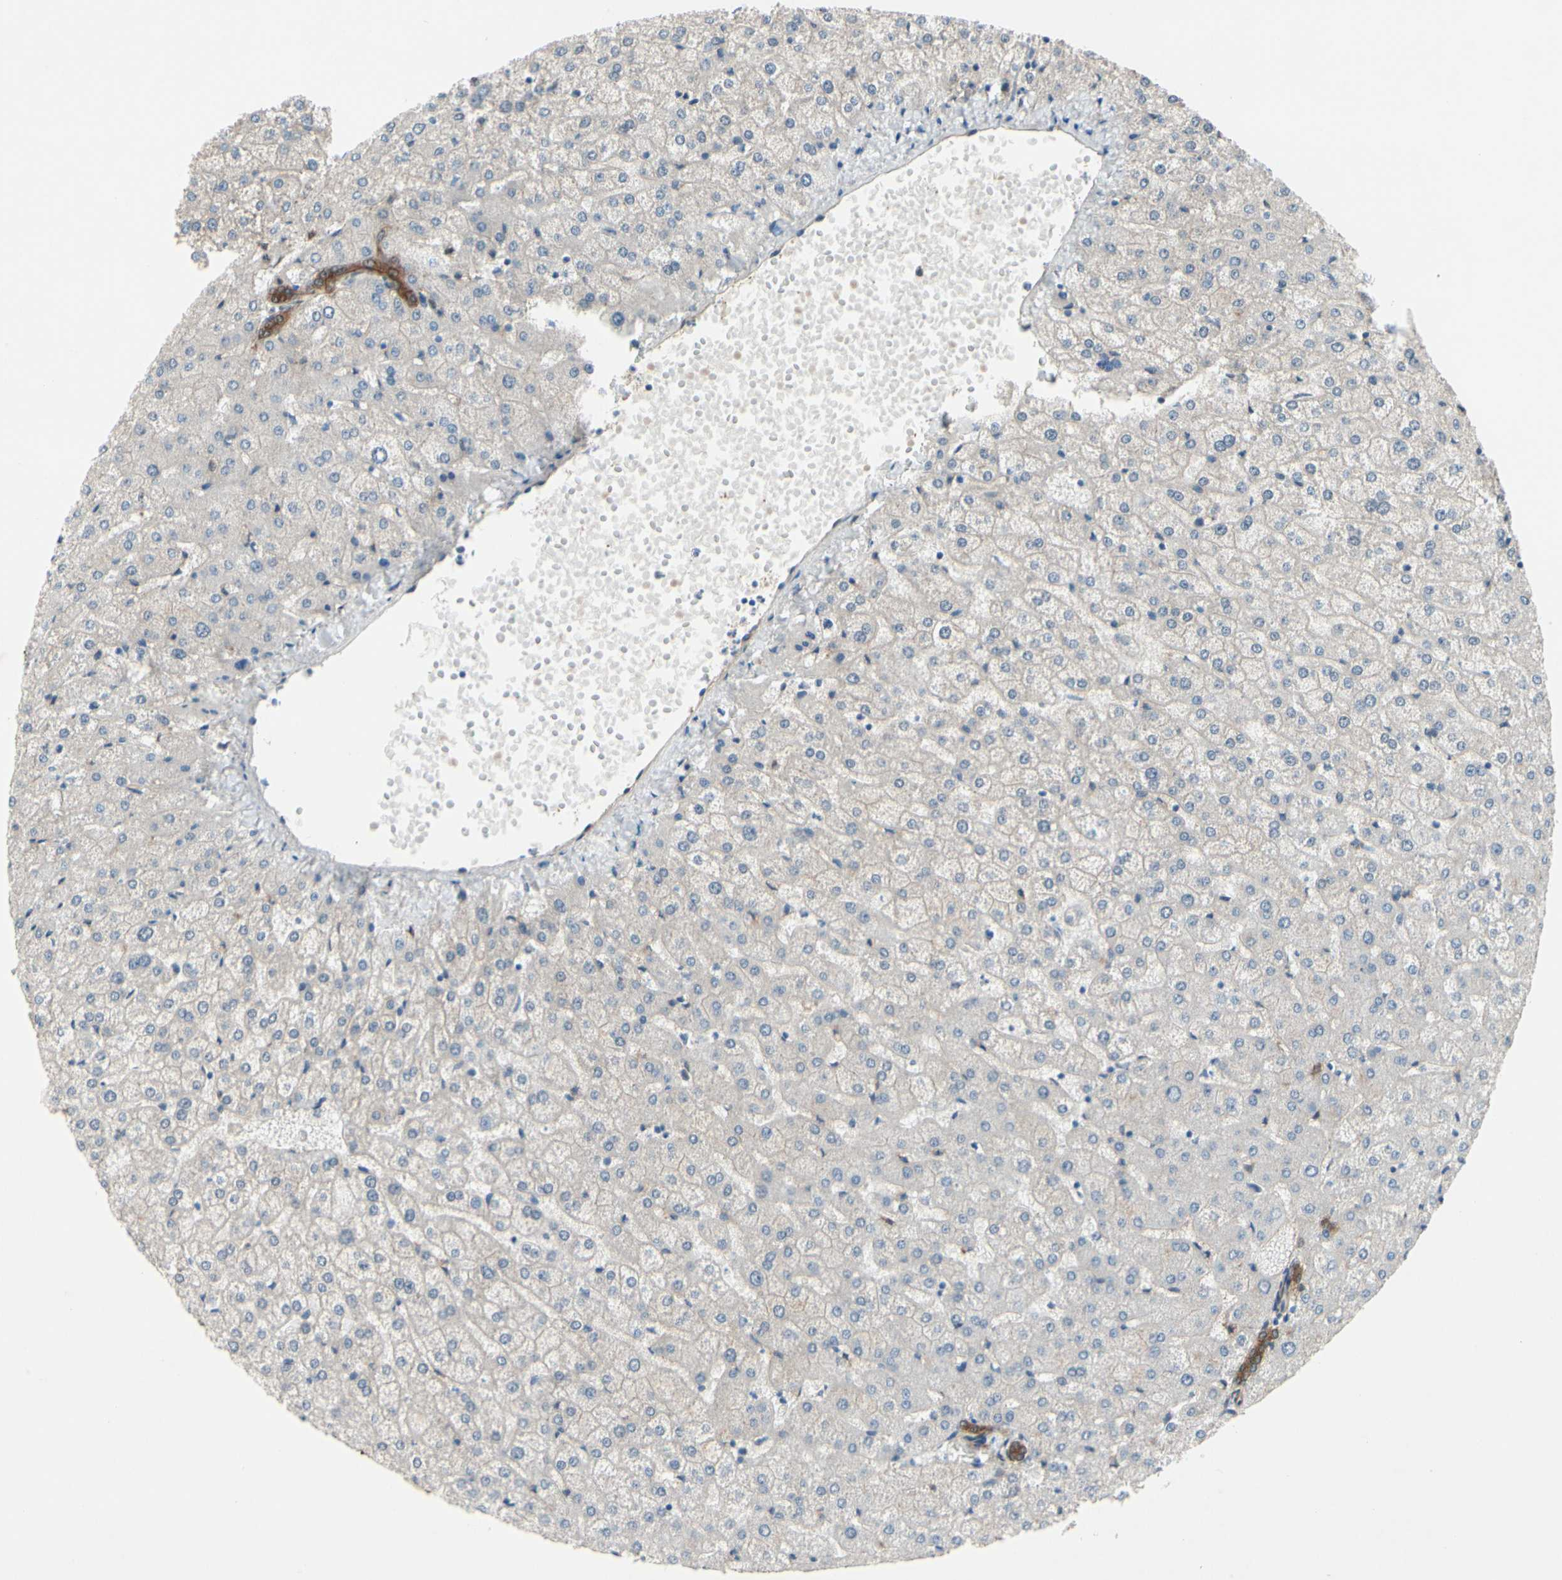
{"staining": {"intensity": "moderate", "quantity": "25%-75%", "location": "cytoplasmic/membranous"}, "tissue": "liver", "cell_type": "Cholangiocytes", "image_type": "normal", "snomed": [{"axis": "morphology", "description": "Normal tissue, NOS"}, {"axis": "topography", "description": "Liver"}], "caption": "Unremarkable liver was stained to show a protein in brown. There is medium levels of moderate cytoplasmic/membranous staining in about 25%-75% of cholangiocytes. The staining was performed using DAB (3,3'-diaminobenzidine) to visualize the protein expression in brown, while the nuclei were stained in blue with hematoxylin (Magnification: 20x).", "gene": "CTTNBP2", "patient": {"sex": "female", "age": 32}}